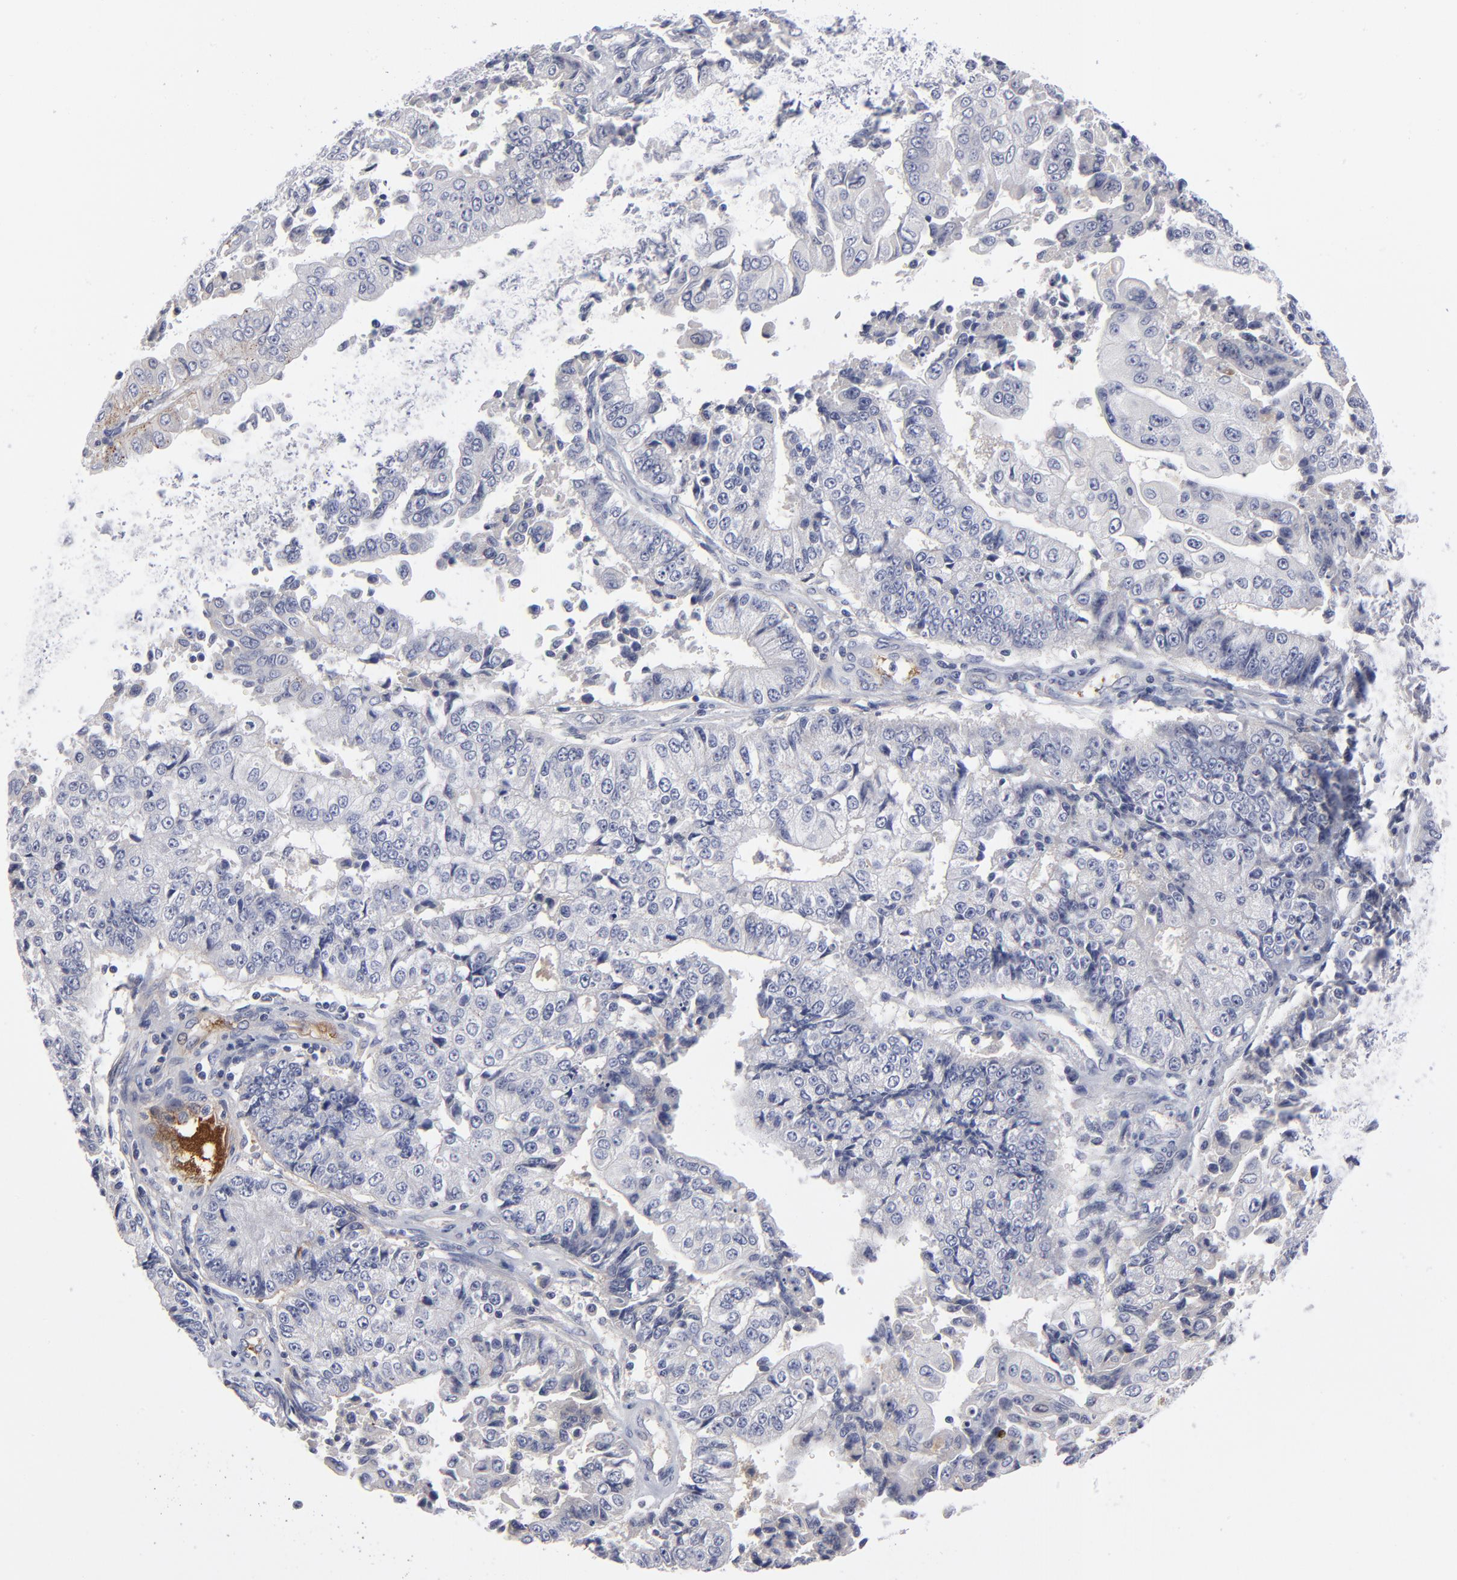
{"staining": {"intensity": "negative", "quantity": "none", "location": "none"}, "tissue": "endometrial cancer", "cell_type": "Tumor cells", "image_type": "cancer", "snomed": [{"axis": "morphology", "description": "Adenocarcinoma, NOS"}, {"axis": "topography", "description": "Endometrium"}], "caption": "Tumor cells show no significant protein expression in adenocarcinoma (endometrial).", "gene": "CCR3", "patient": {"sex": "female", "age": 75}}